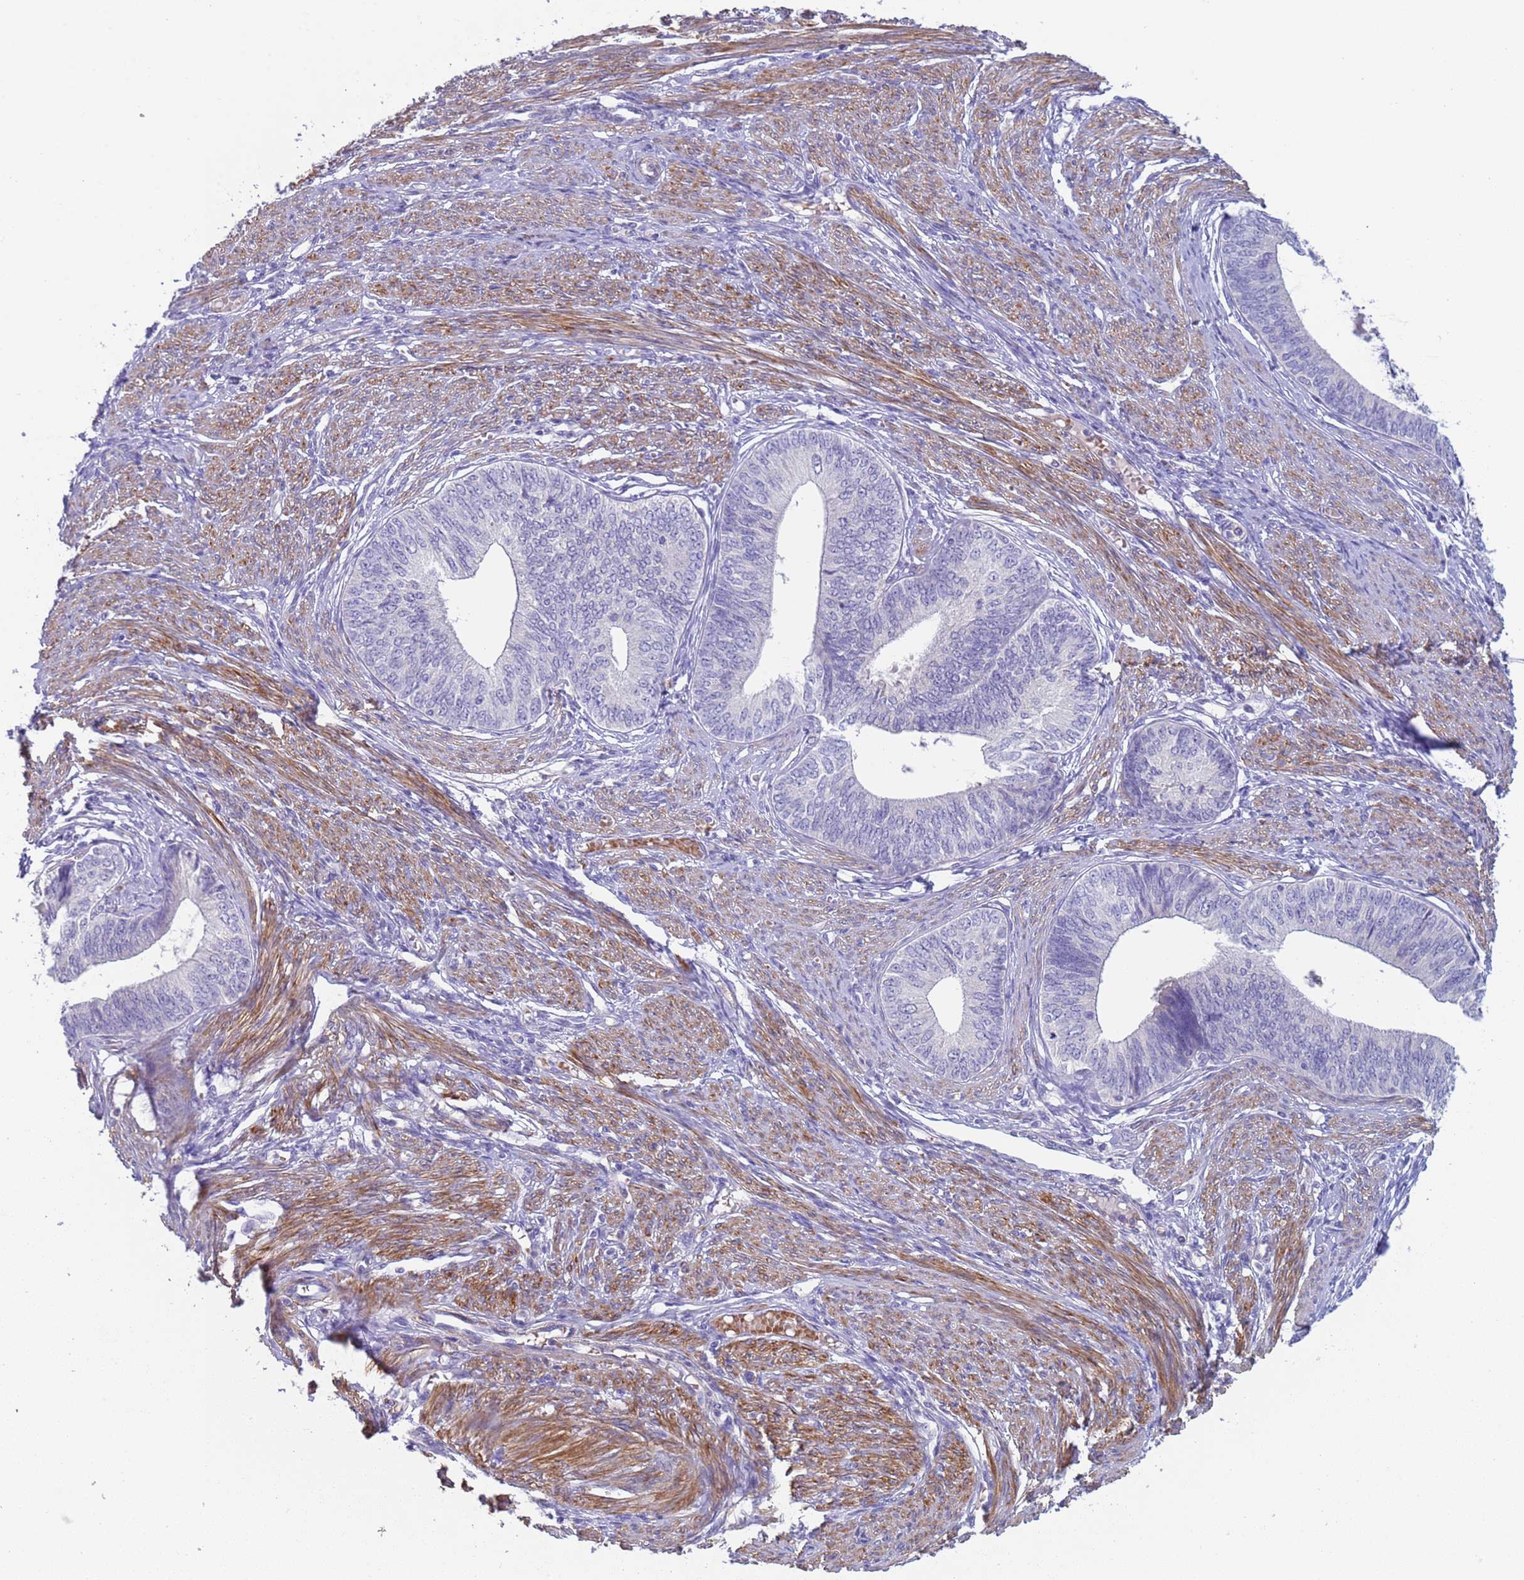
{"staining": {"intensity": "negative", "quantity": "none", "location": "none"}, "tissue": "endometrial cancer", "cell_type": "Tumor cells", "image_type": "cancer", "snomed": [{"axis": "morphology", "description": "Adenocarcinoma, NOS"}, {"axis": "topography", "description": "Endometrium"}], "caption": "IHC image of human endometrial adenocarcinoma stained for a protein (brown), which displays no staining in tumor cells.", "gene": "KBTBD3", "patient": {"sex": "female", "age": 68}}